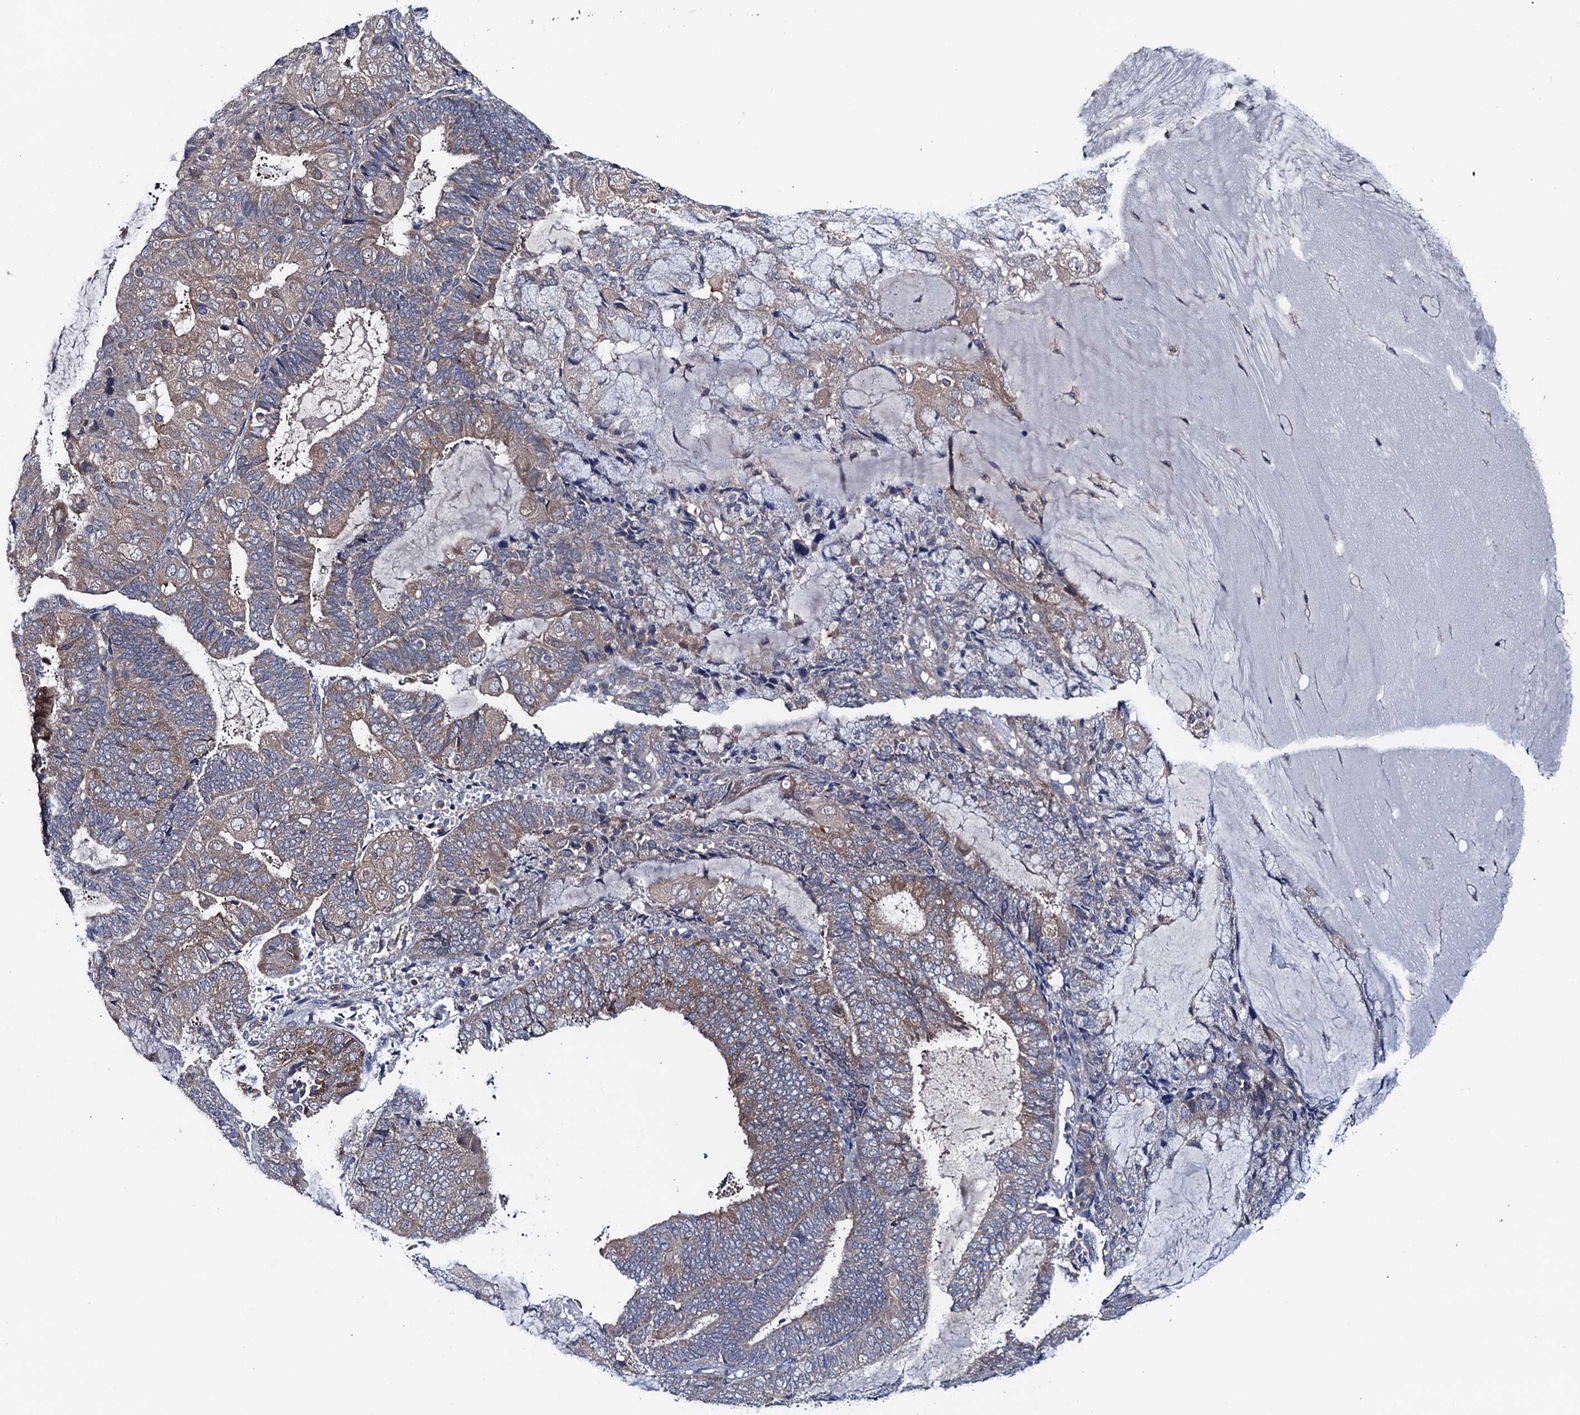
{"staining": {"intensity": "weak", "quantity": ">75%", "location": "cytoplasmic/membranous"}, "tissue": "endometrial cancer", "cell_type": "Tumor cells", "image_type": "cancer", "snomed": [{"axis": "morphology", "description": "Adenocarcinoma, NOS"}, {"axis": "topography", "description": "Endometrium"}], "caption": "Immunohistochemical staining of human adenocarcinoma (endometrial) demonstrates low levels of weak cytoplasmic/membranous protein positivity in about >75% of tumor cells.", "gene": "BLTP3B", "patient": {"sex": "female", "age": 81}}